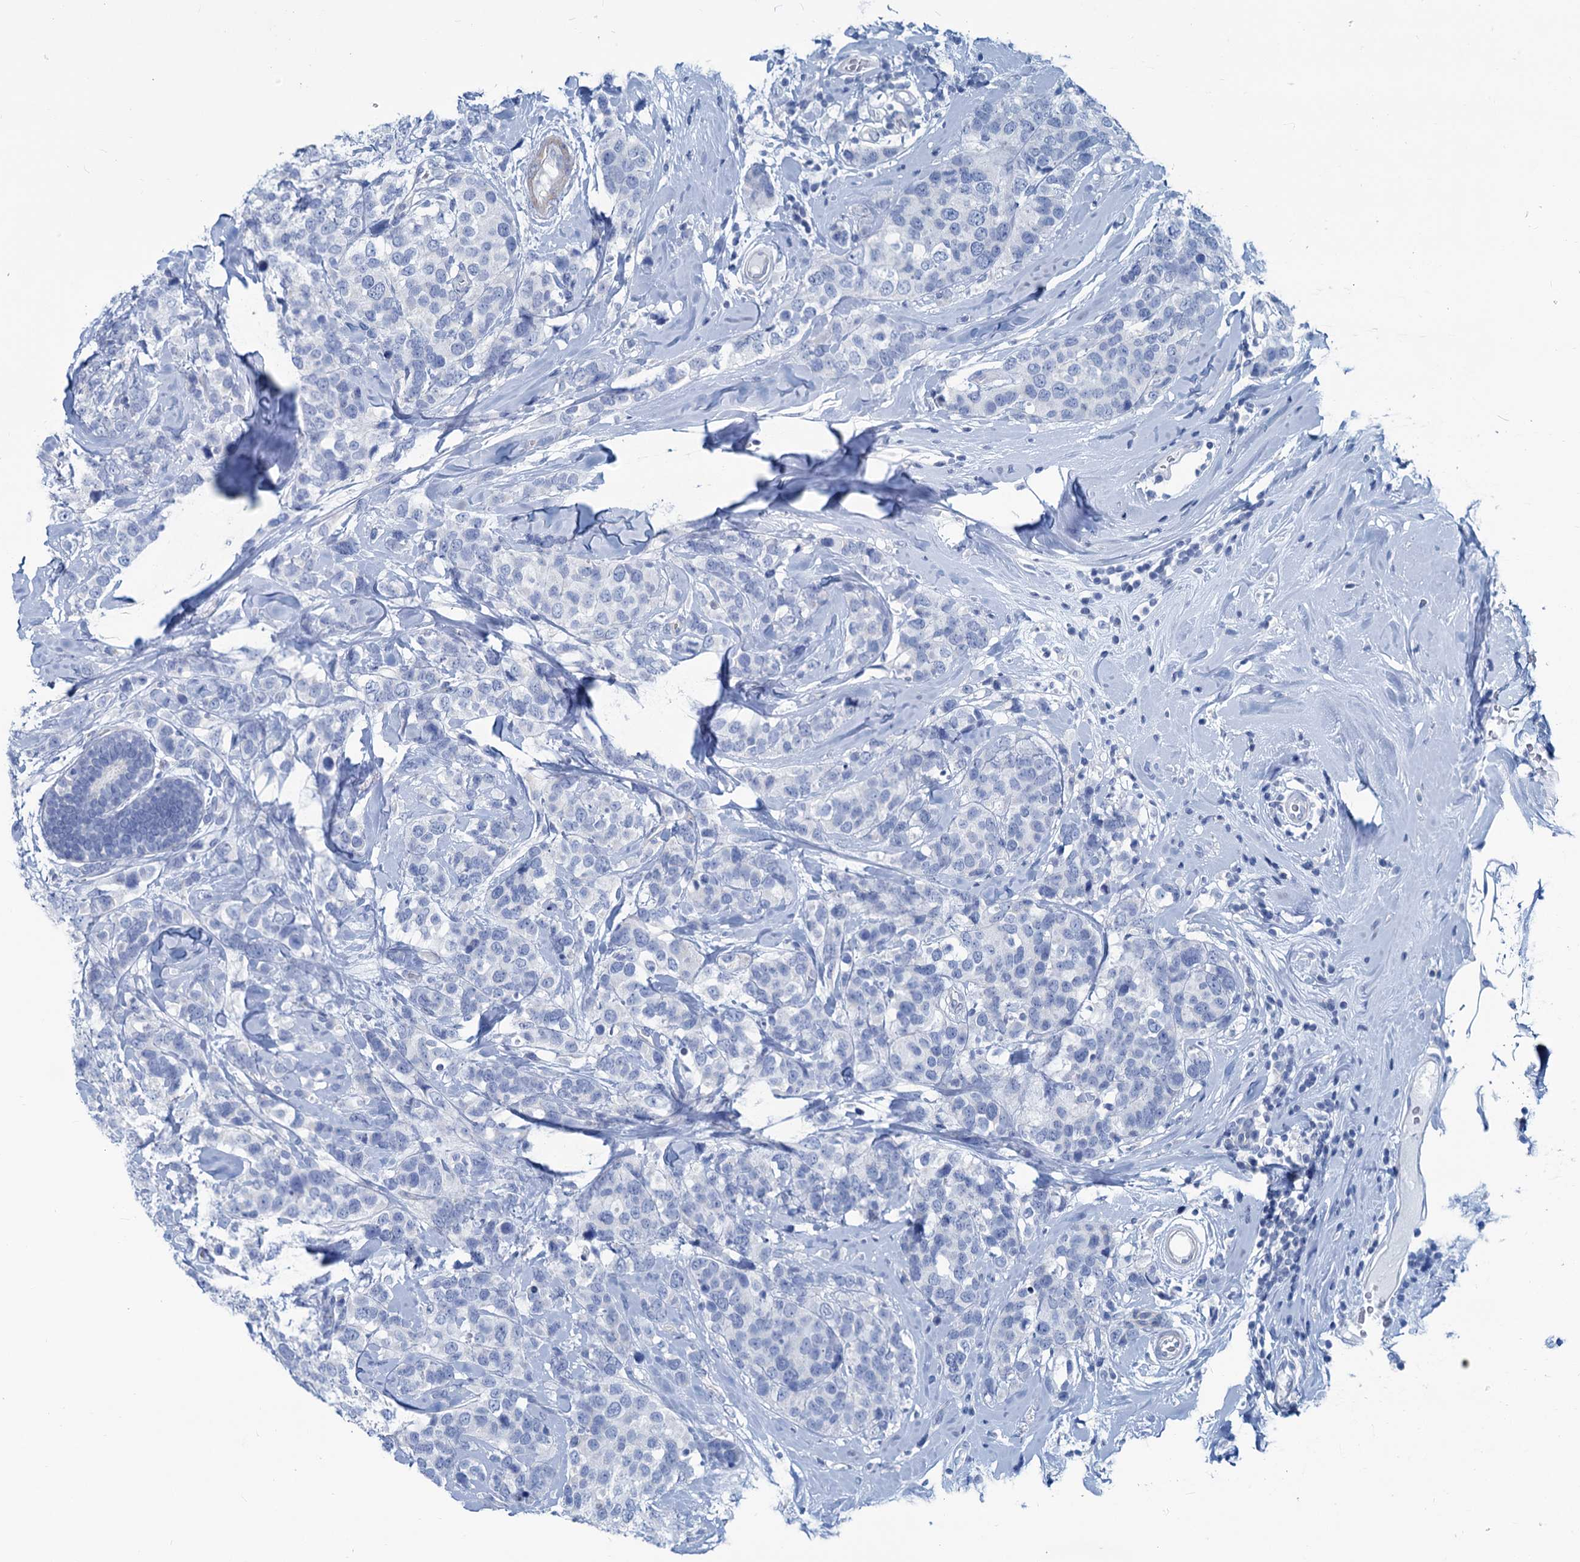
{"staining": {"intensity": "negative", "quantity": "none", "location": "none"}, "tissue": "breast cancer", "cell_type": "Tumor cells", "image_type": "cancer", "snomed": [{"axis": "morphology", "description": "Lobular carcinoma"}, {"axis": "topography", "description": "Breast"}], "caption": "Protein analysis of breast cancer (lobular carcinoma) exhibits no significant staining in tumor cells.", "gene": "SLC1A3", "patient": {"sex": "female", "age": 59}}